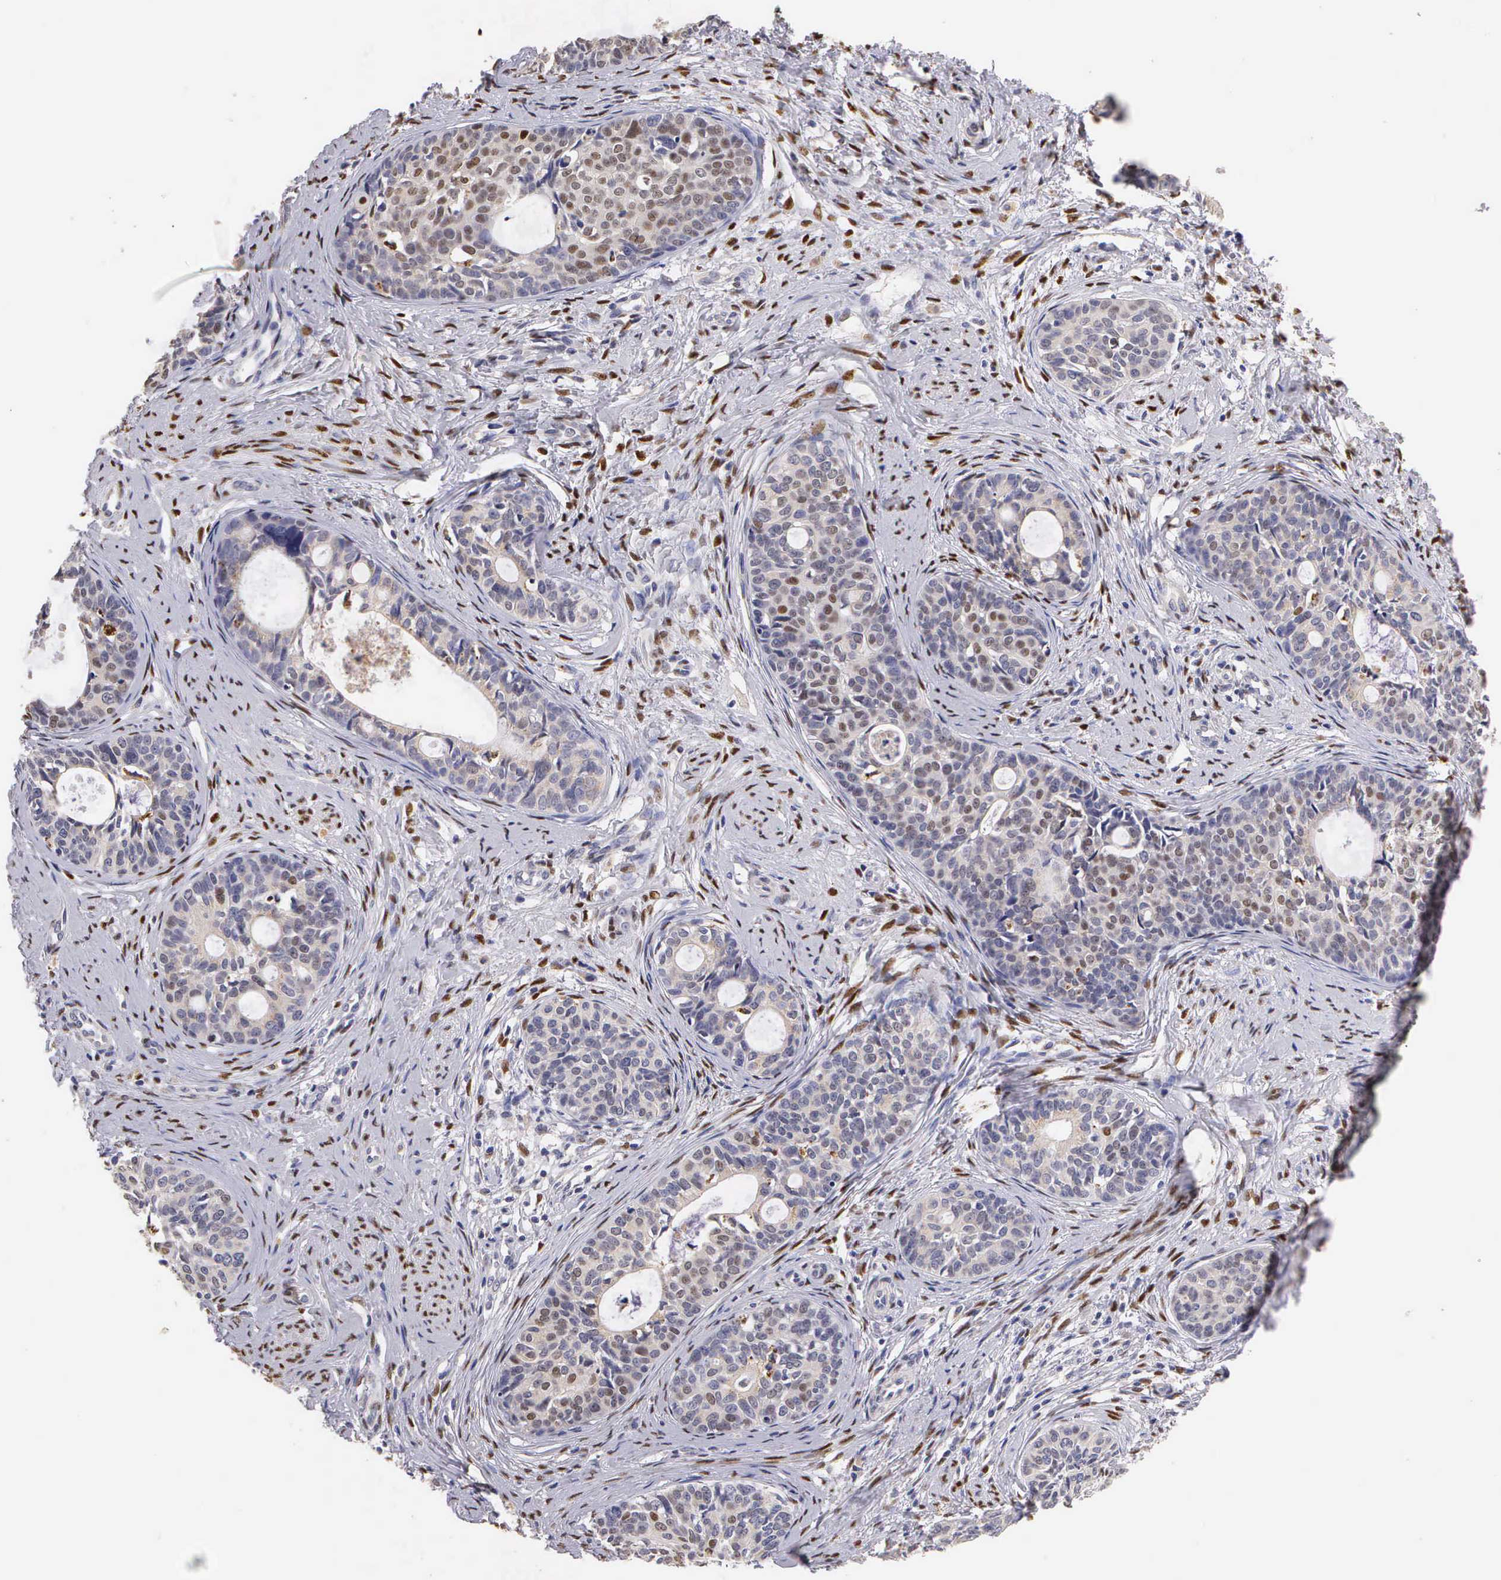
{"staining": {"intensity": "moderate", "quantity": "<25%", "location": "cytoplasmic/membranous"}, "tissue": "cervical cancer", "cell_type": "Tumor cells", "image_type": "cancer", "snomed": [{"axis": "morphology", "description": "Squamous cell carcinoma, NOS"}, {"axis": "topography", "description": "Cervix"}], "caption": "About <25% of tumor cells in cervical squamous cell carcinoma show moderate cytoplasmic/membranous protein positivity as visualized by brown immunohistochemical staining.", "gene": "ESR1", "patient": {"sex": "female", "age": 34}}